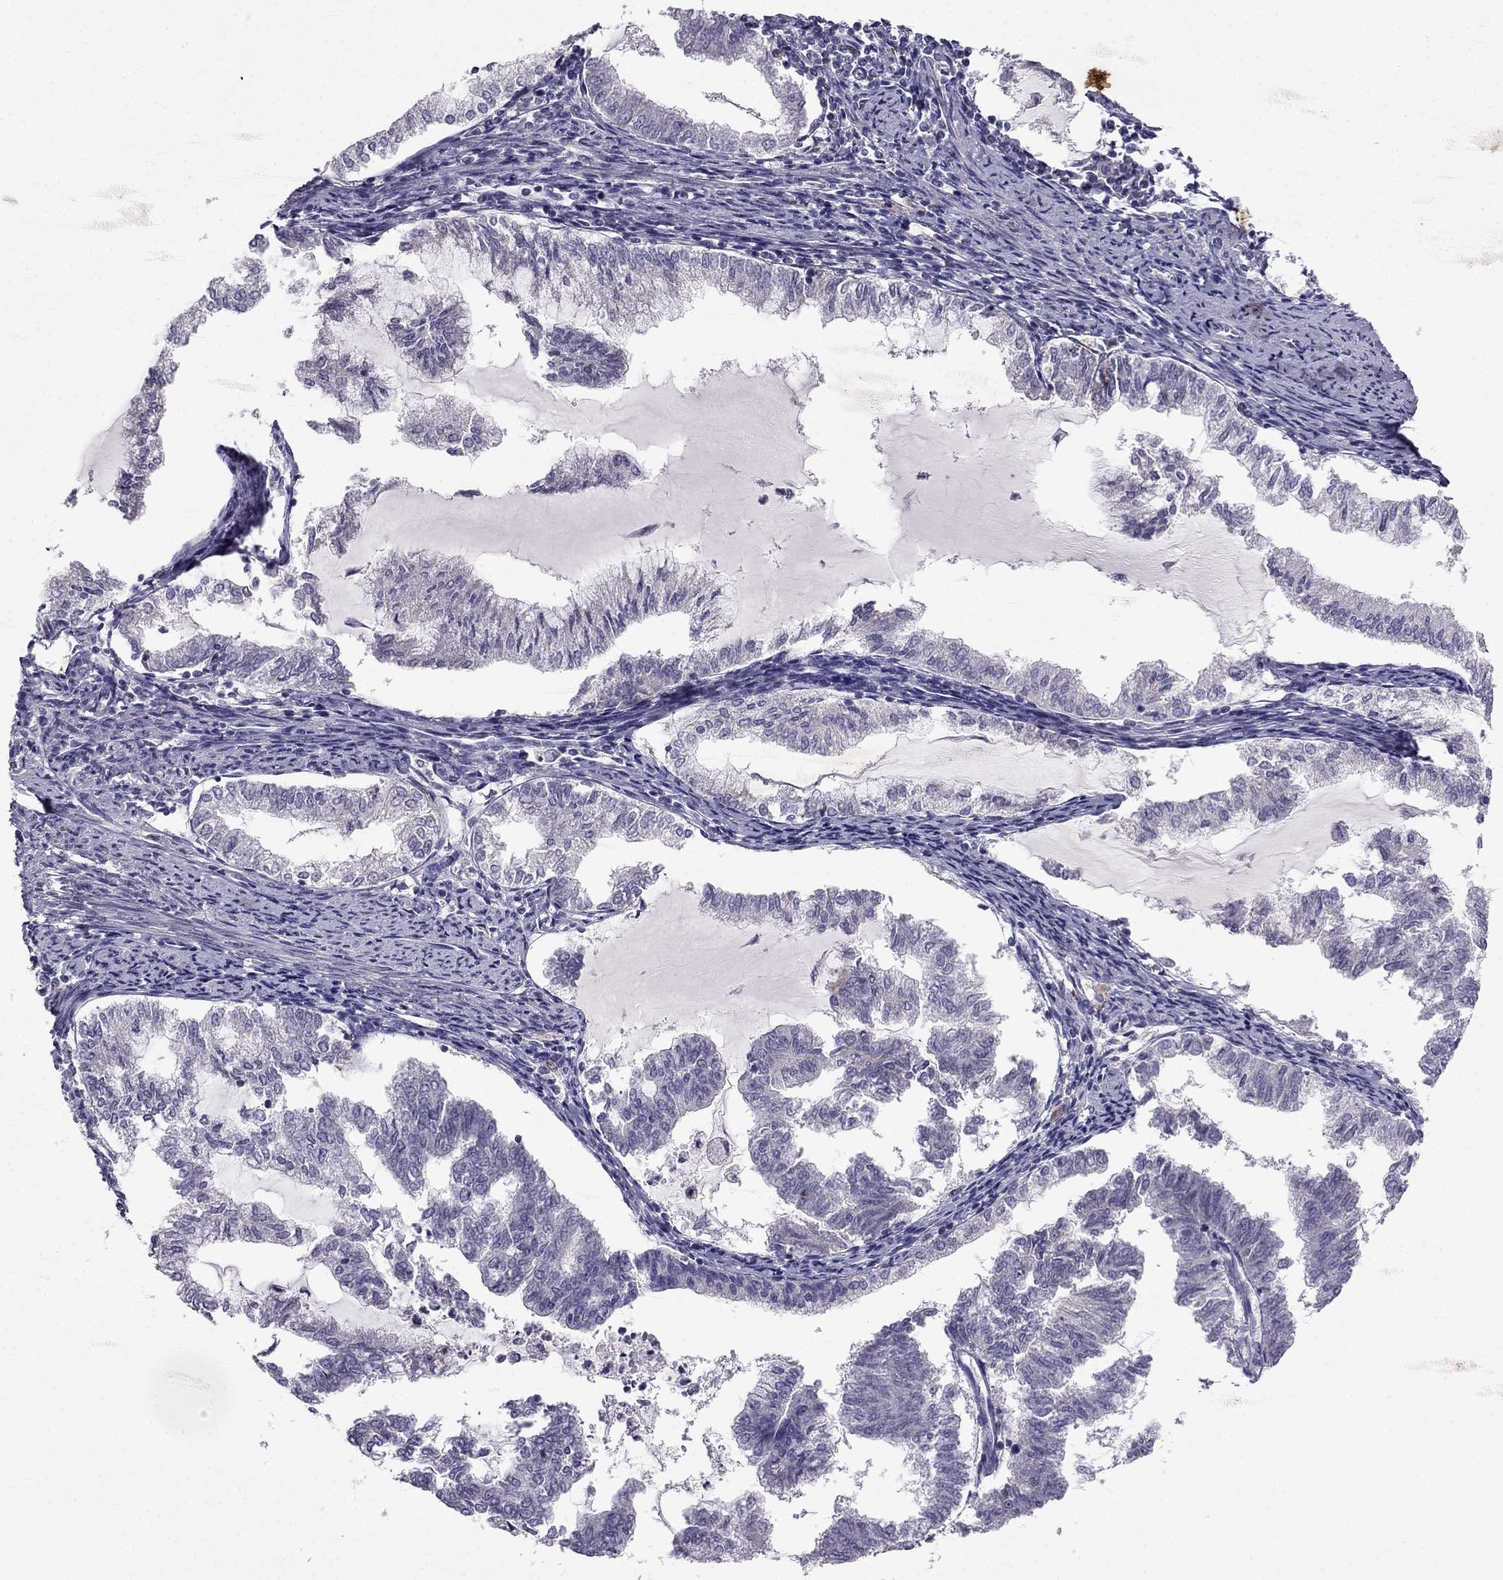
{"staining": {"intensity": "negative", "quantity": "none", "location": "none"}, "tissue": "endometrial cancer", "cell_type": "Tumor cells", "image_type": "cancer", "snomed": [{"axis": "morphology", "description": "Adenocarcinoma, NOS"}, {"axis": "topography", "description": "Endometrium"}], "caption": "An immunohistochemistry micrograph of endometrial adenocarcinoma is shown. There is no staining in tumor cells of endometrial adenocarcinoma.", "gene": "SYT5", "patient": {"sex": "female", "age": 79}}